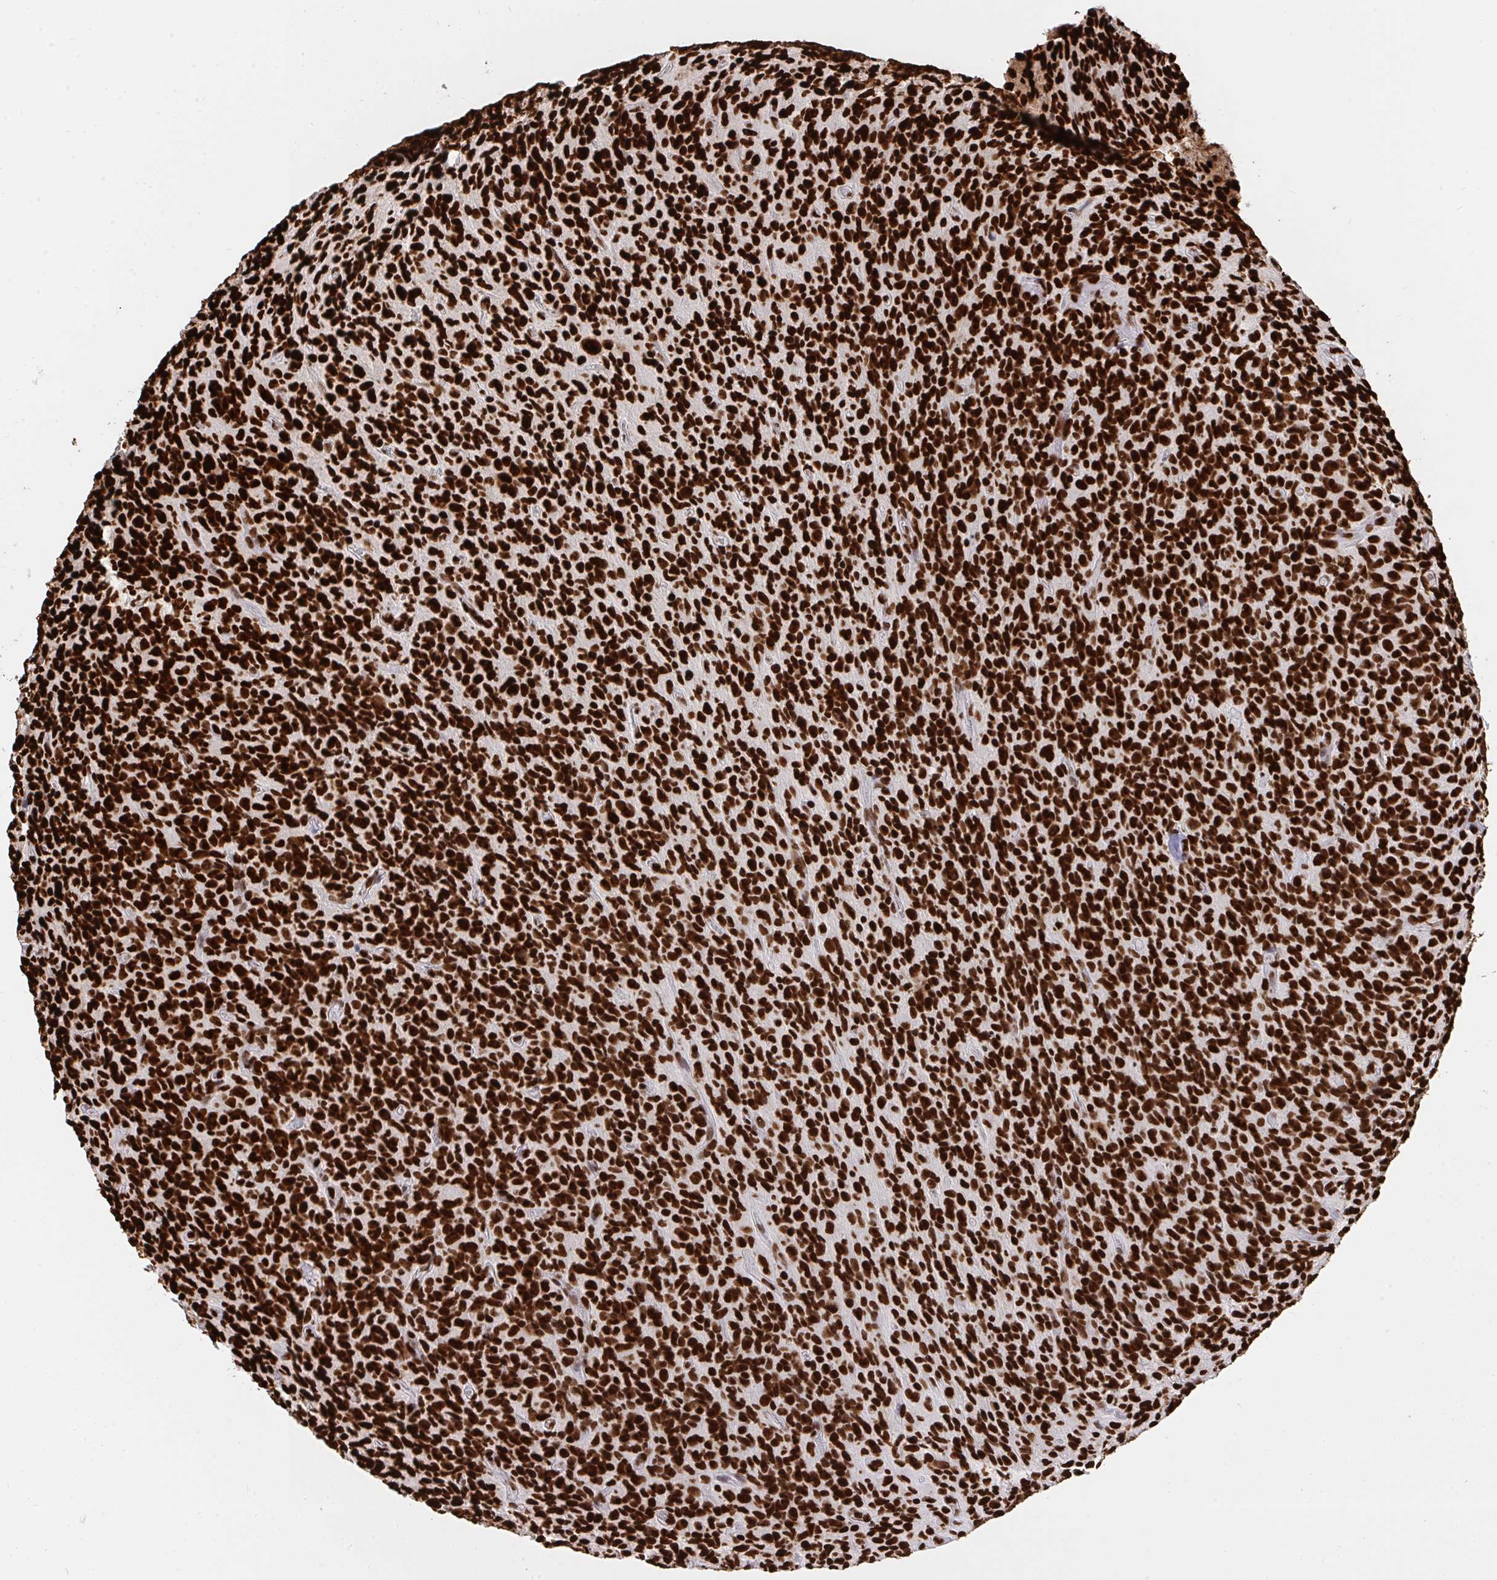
{"staining": {"intensity": "strong", "quantity": ">75%", "location": "nuclear"}, "tissue": "glioma", "cell_type": "Tumor cells", "image_type": "cancer", "snomed": [{"axis": "morphology", "description": "Glioma, malignant, High grade"}, {"axis": "topography", "description": "Brain"}], "caption": "High-grade glioma (malignant) tissue demonstrates strong nuclear expression in approximately >75% of tumor cells", "gene": "HNRNPL", "patient": {"sex": "male", "age": 76}}